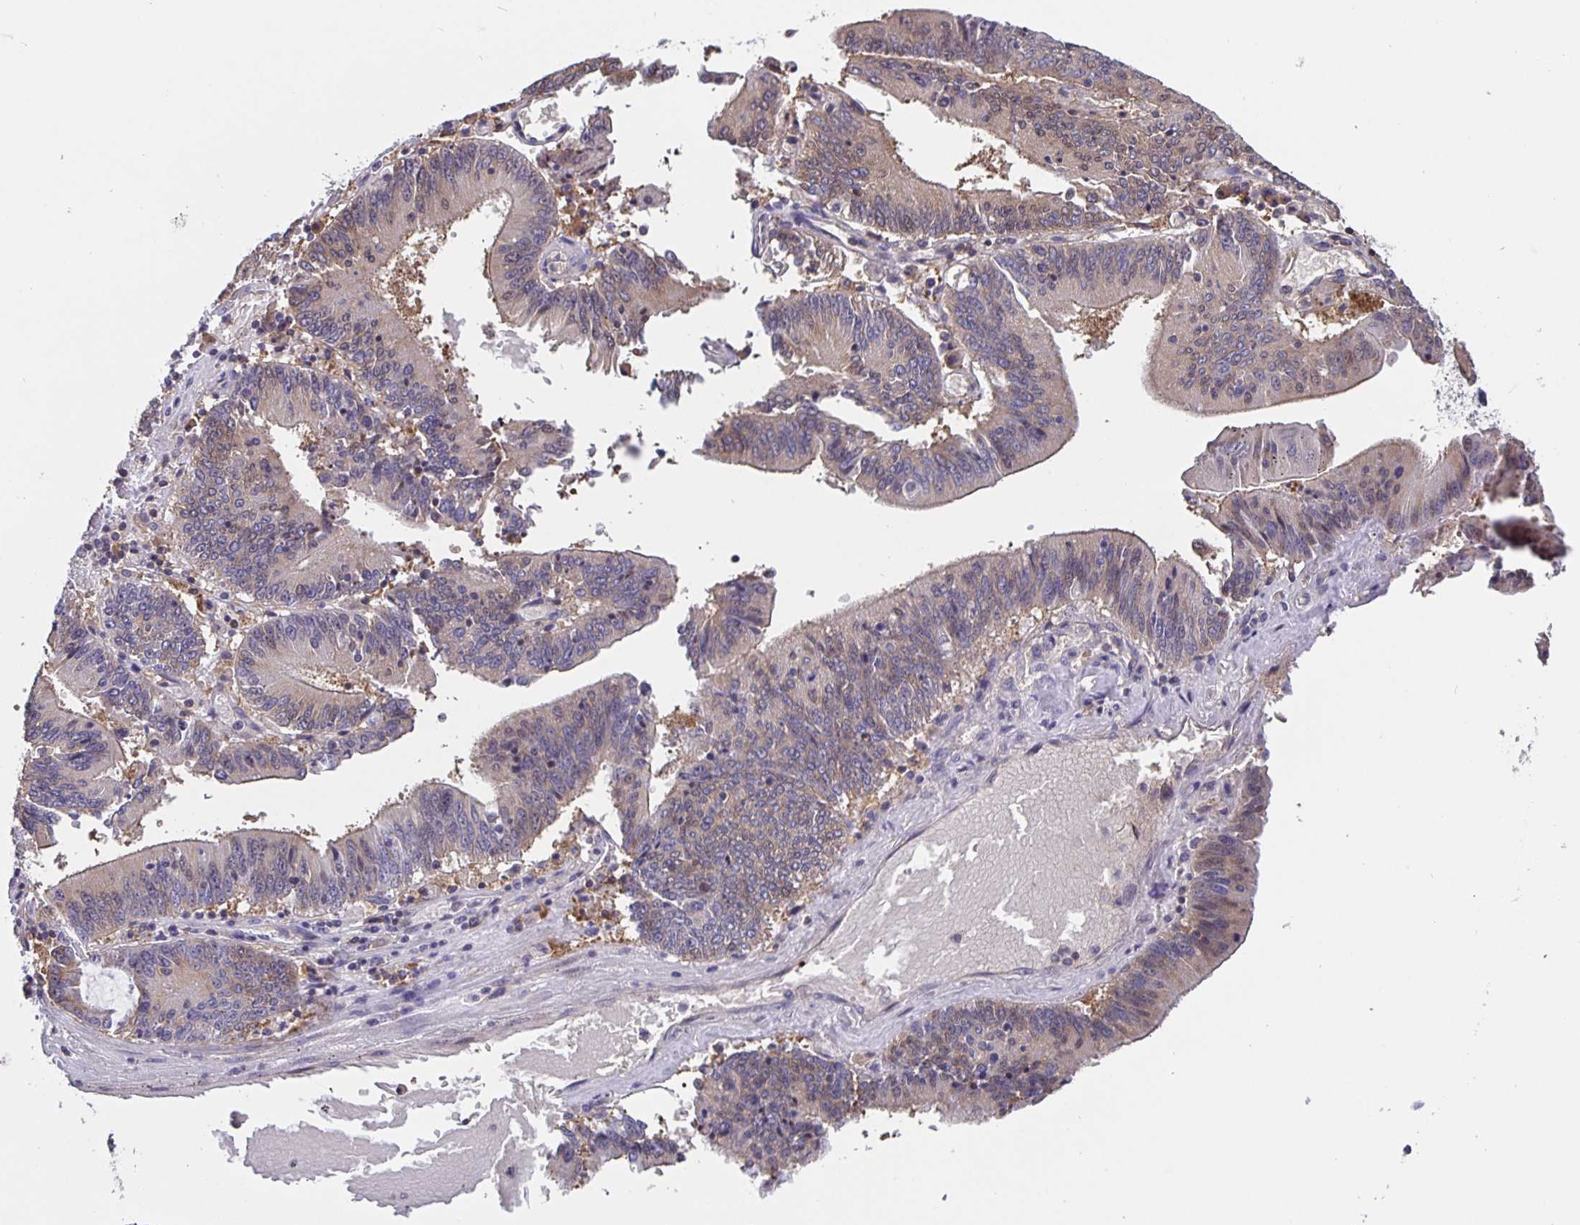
{"staining": {"intensity": "weak", "quantity": "<25%", "location": "cytoplasmic/membranous"}, "tissue": "stomach cancer", "cell_type": "Tumor cells", "image_type": "cancer", "snomed": [{"axis": "morphology", "description": "Adenocarcinoma, NOS"}, {"axis": "topography", "description": "Stomach, upper"}], "caption": "Tumor cells show no significant expression in adenocarcinoma (stomach).", "gene": "FEM1C", "patient": {"sex": "male", "age": 68}}